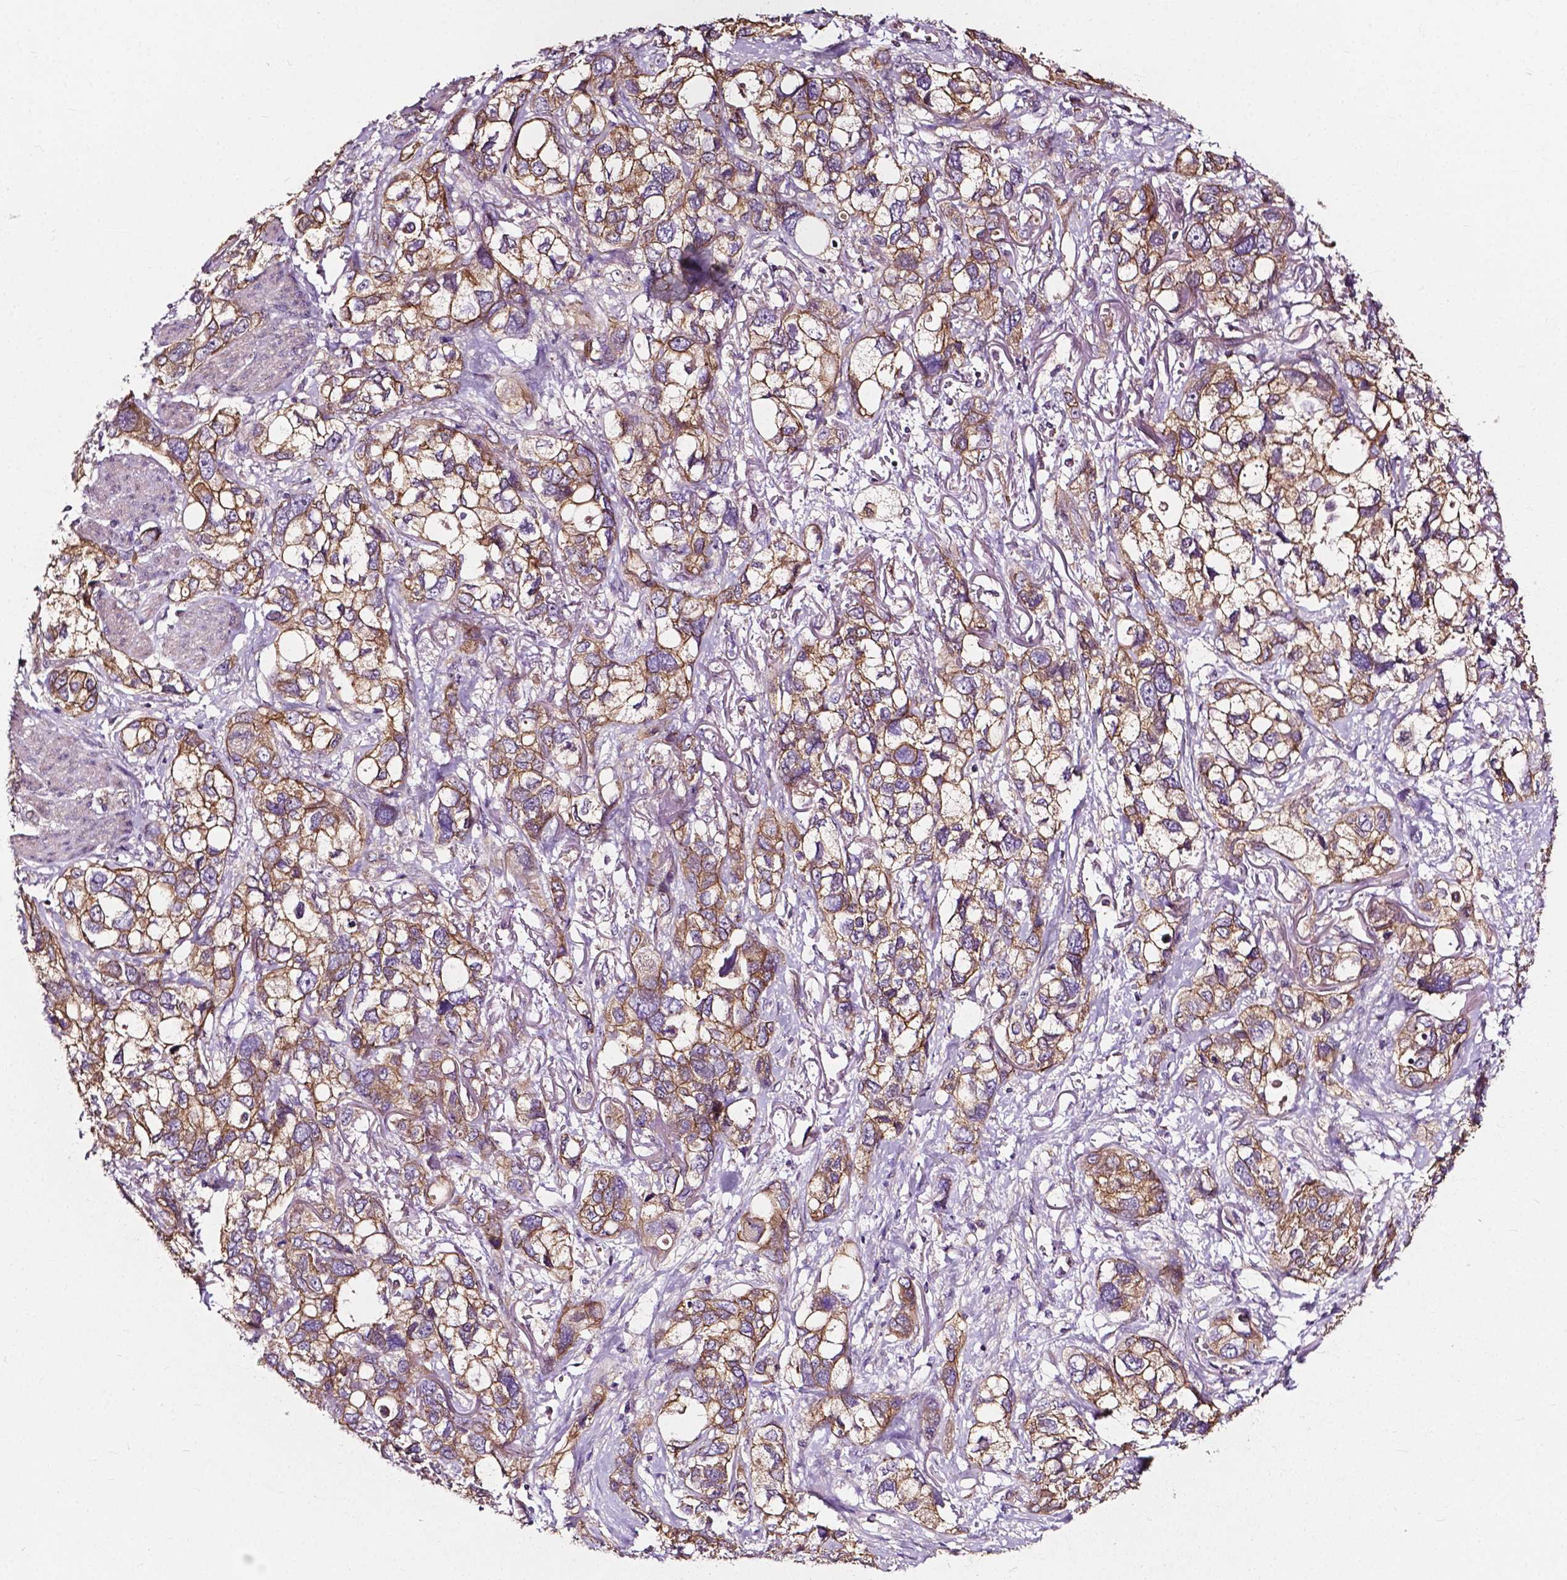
{"staining": {"intensity": "weak", "quantity": ">75%", "location": "cytoplasmic/membranous"}, "tissue": "stomach cancer", "cell_type": "Tumor cells", "image_type": "cancer", "snomed": [{"axis": "morphology", "description": "Adenocarcinoma, NOS"}, {"axis": "topography", "description": "Stomach, upper"}], "caption": "Weak cytoplasmic/membranous staining is appreciated in about >75% of tumor cells in stomach cancer. Immunohistochemistry (ihc) stains the protein in brown and the nuclei are stained blue.", "gene": "ATG16L1", "patient": {"sex": "female", "age": 81}}